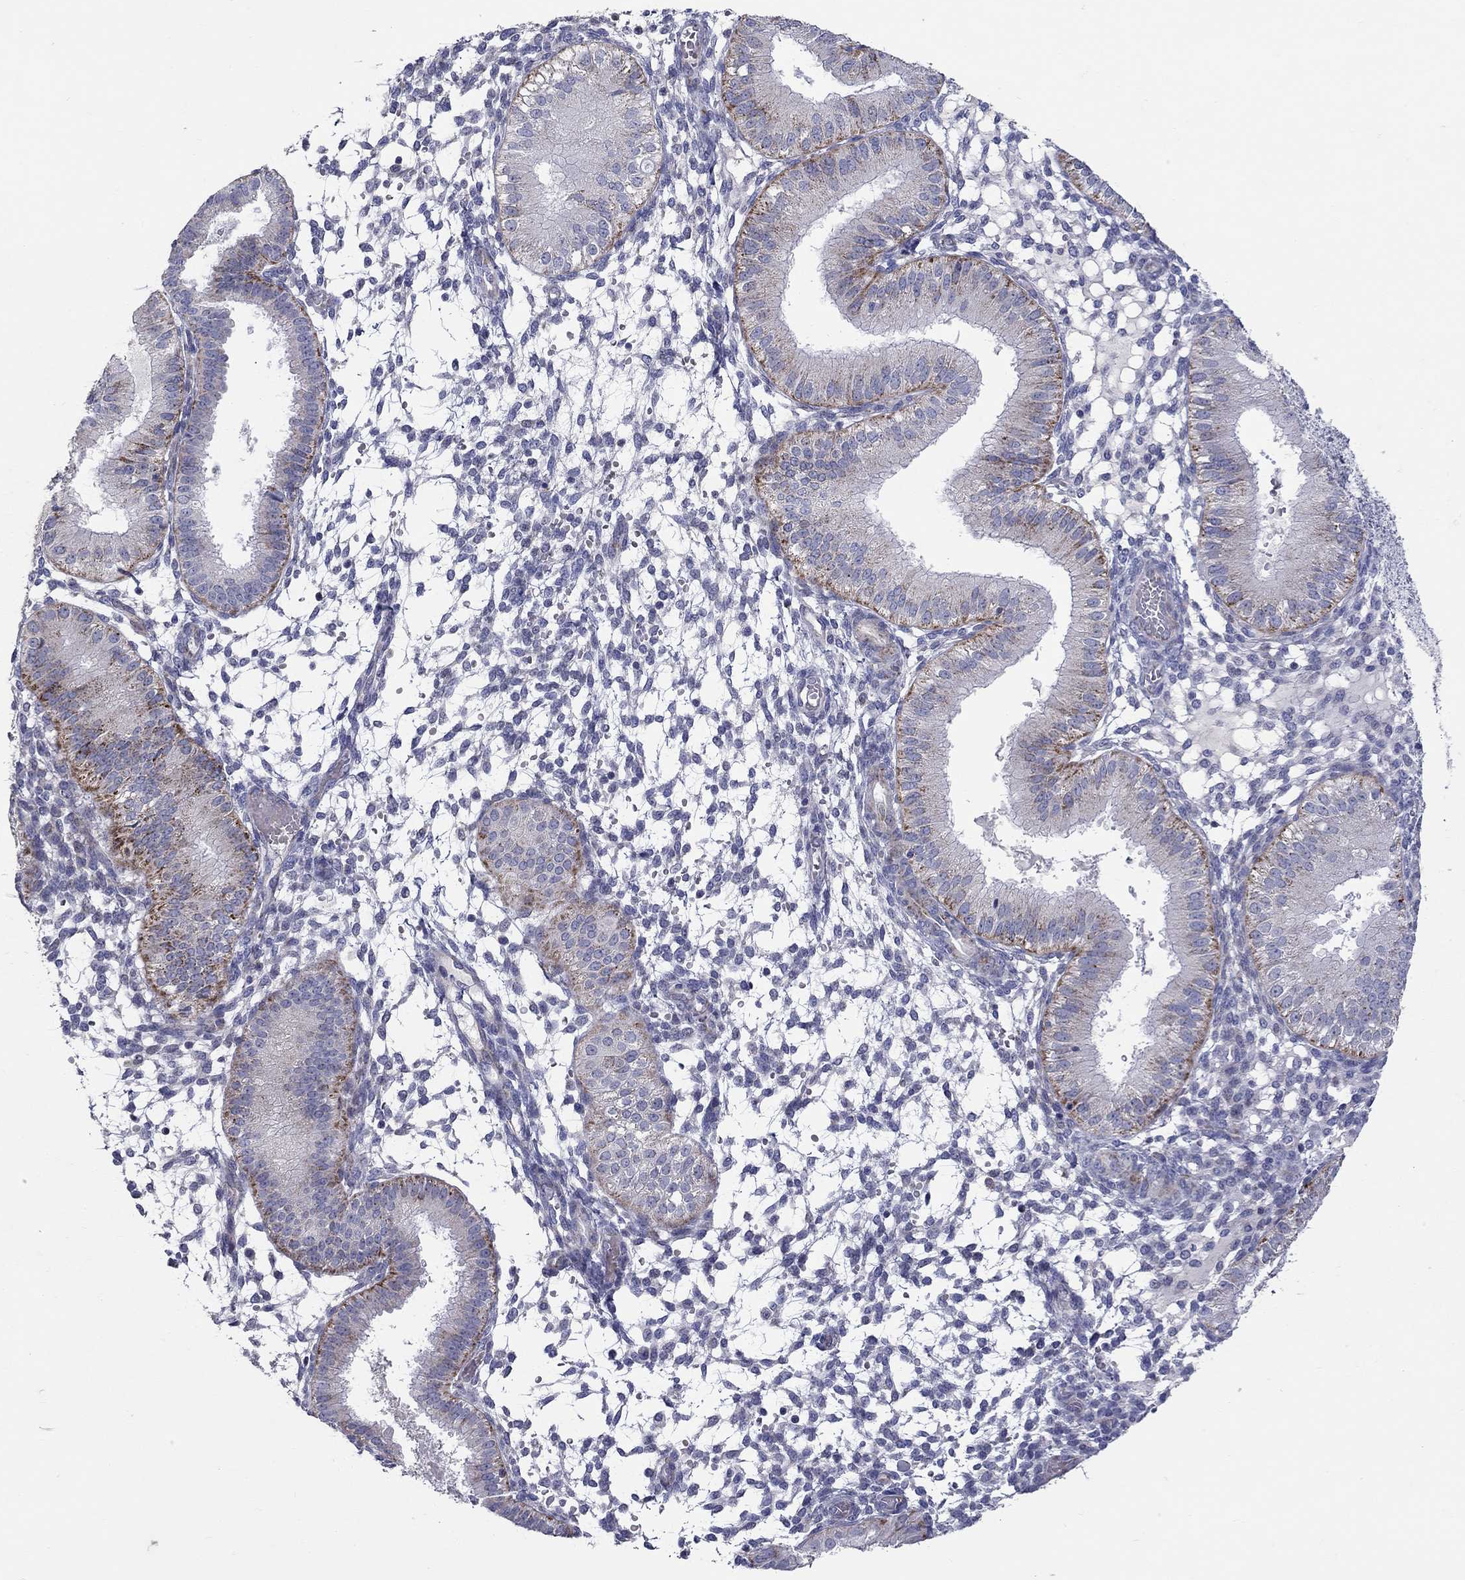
{"staining": {"intensity": "negative", "quantity": "none", "location": "none"}, "tissue": "endometrium", "cell_type": "Cells in endometrial stroma", "image_type": "normal", "snomed": [{"axis": "morphology", "description": "Normal tissue, NOS"}, {"axis": "topography", "description": "Endometrium"}], "caption": "Immunohistochemistry (IHC) photomicrograph of benign endometrium: human endometrium stained with DAB (3,3'-diaminobenzidine) demonstrates no significant protein staining in cells in endometrial stroma. (Immunohistochemistry, brightfield microscopy, high magnification).", "gene": "HMX2", "patient": {"sex": "female", "age": 43}}